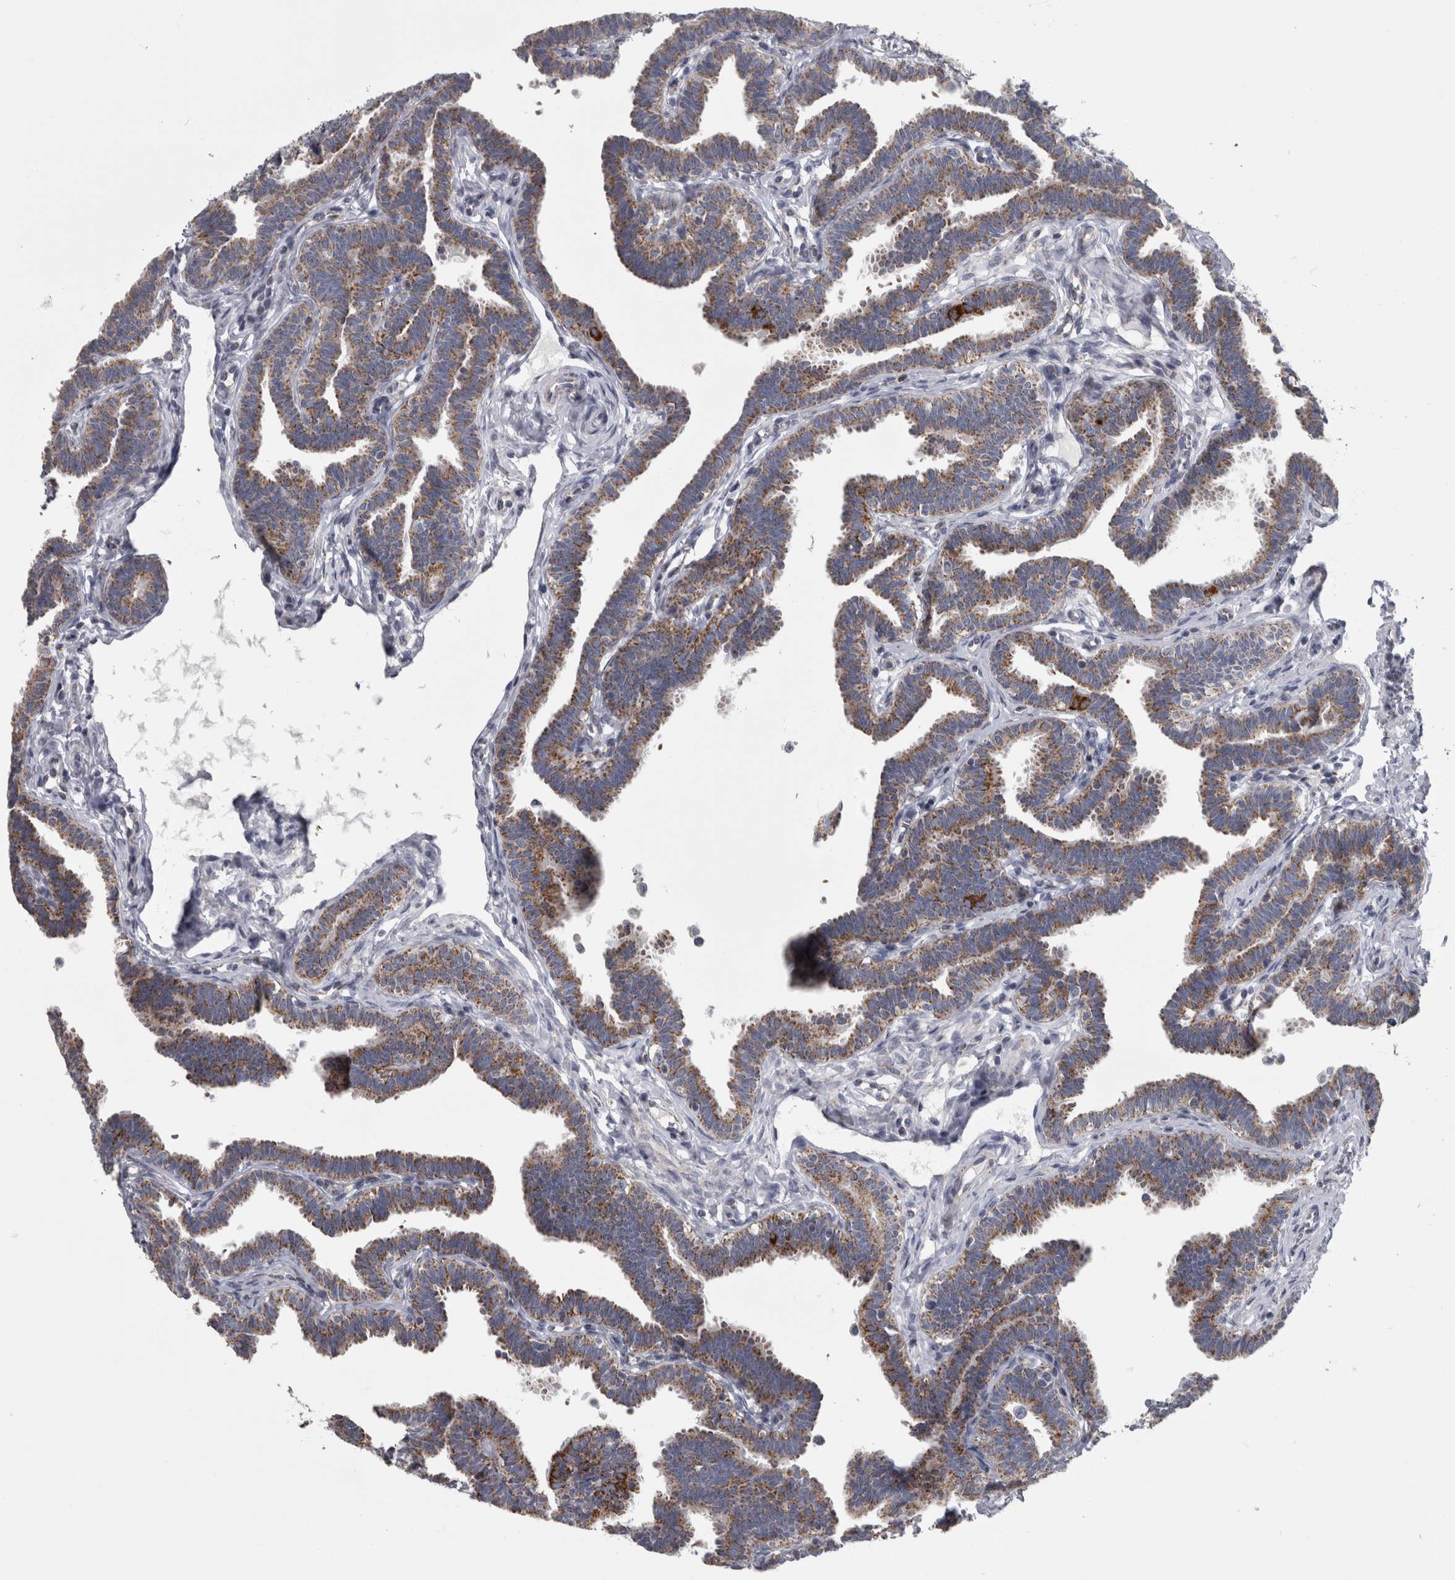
{"staining": {"intensity": "moderate", "quantity": ">75%", "location": "cytoplasmic/membranous"}, "tissue": "fallopian tube", "cell_type": "Glandular cells", "image_type": "normal", "snomed": [{"axis": "morphology", "description": "Normal tissue, NOS"}, {"axis": "topography", "description": "Fallopian tube"}, {"axis": "topography", "description": "Ovary"}], "caption": "This photomicrograph reveals IHC staining of benign fallopian tube, with medium moderate cytoplasmic/membranous expression in about >75% of glandular cells.", "gene": "DBT", "patient": {"sex": "female", "age": 23}}